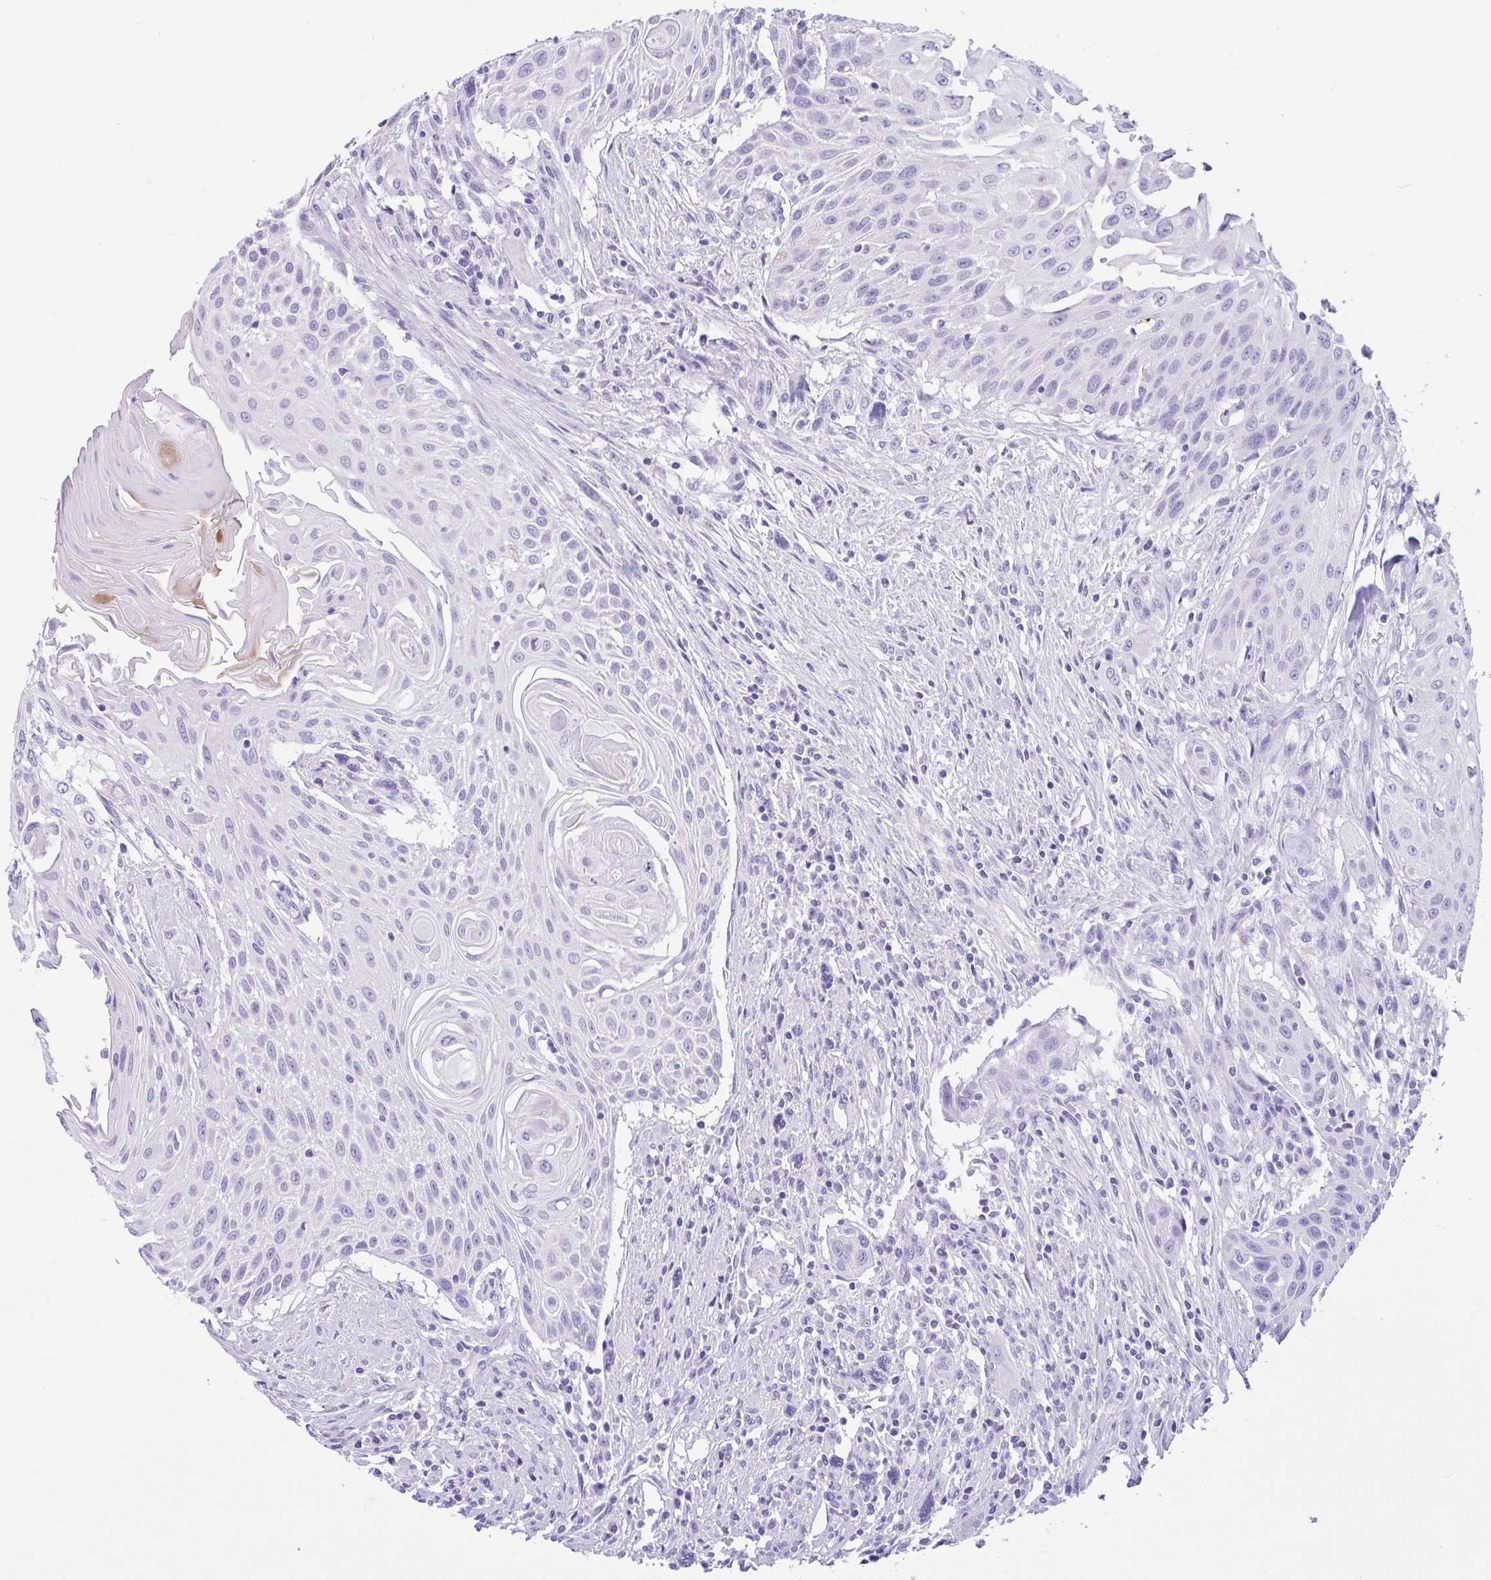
{"staining": {"intensity": "negative", "quantity": "none", "location": "none"}, "tissue": "head and neck cancer", "cell_type": "Tumor cells", "image_type": "cancer", "snomed": [{"axis": "morphology", "description": "Squamous cell carcinoma, NOS"}, {"axis": "topography", "description": "Lymph node"}, {"axis": "topography", "description": "Salivary gland"}, {"axis": "topography", "description": "Head-Neck"}], "caption": "High magnification brightfield microscopy of head and neck squamous cell carcinoma stained with DAB (3,3'-diaminobenzidine) (brown) and counterstained with hematoxylin (blue): tumor cells show no significant staining.", "gene": "OR4N4", "patient": {"sex": "female", "age": 74}}